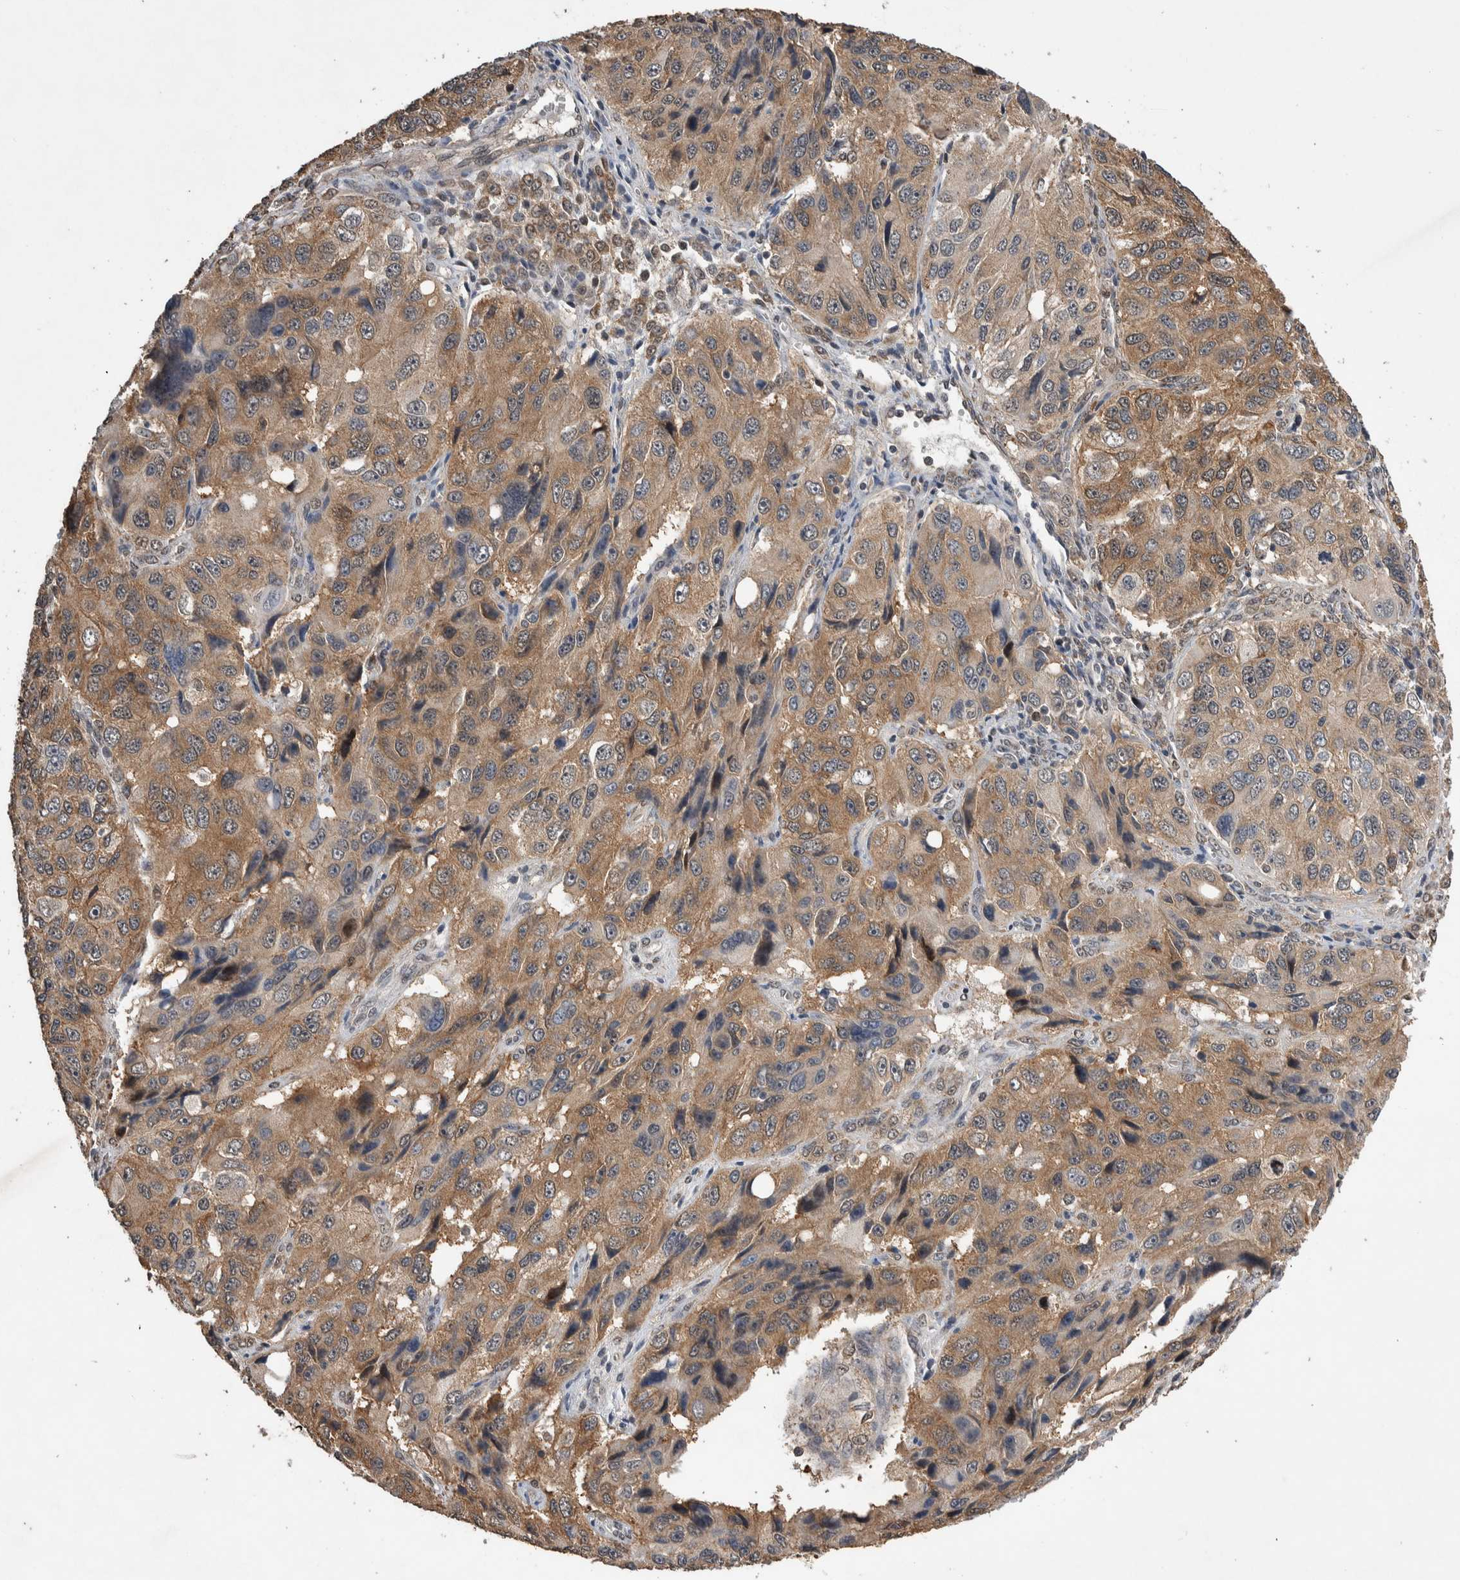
{"staining": {"intensity": "moderate", "quantity": ">75%", "location": "cytoplasmic/membranous"}, "tissue": "ovarian cancer", "cell_type": "Tumor cells", "image_type": "cancer", "snomed": [{"axis": "morphology", "description": "Carcinoma, endometroid"}, {"axis": "topography", "description": "Ovary"}], "caption": "The histopathology image exhibits staining of ovarian cancer, revealing moderate cytoplasmic/membranous protein staining (brown color) within tumor cells.", "gene": "DVL2", "patient": {"sex": "female", "age": 51}}